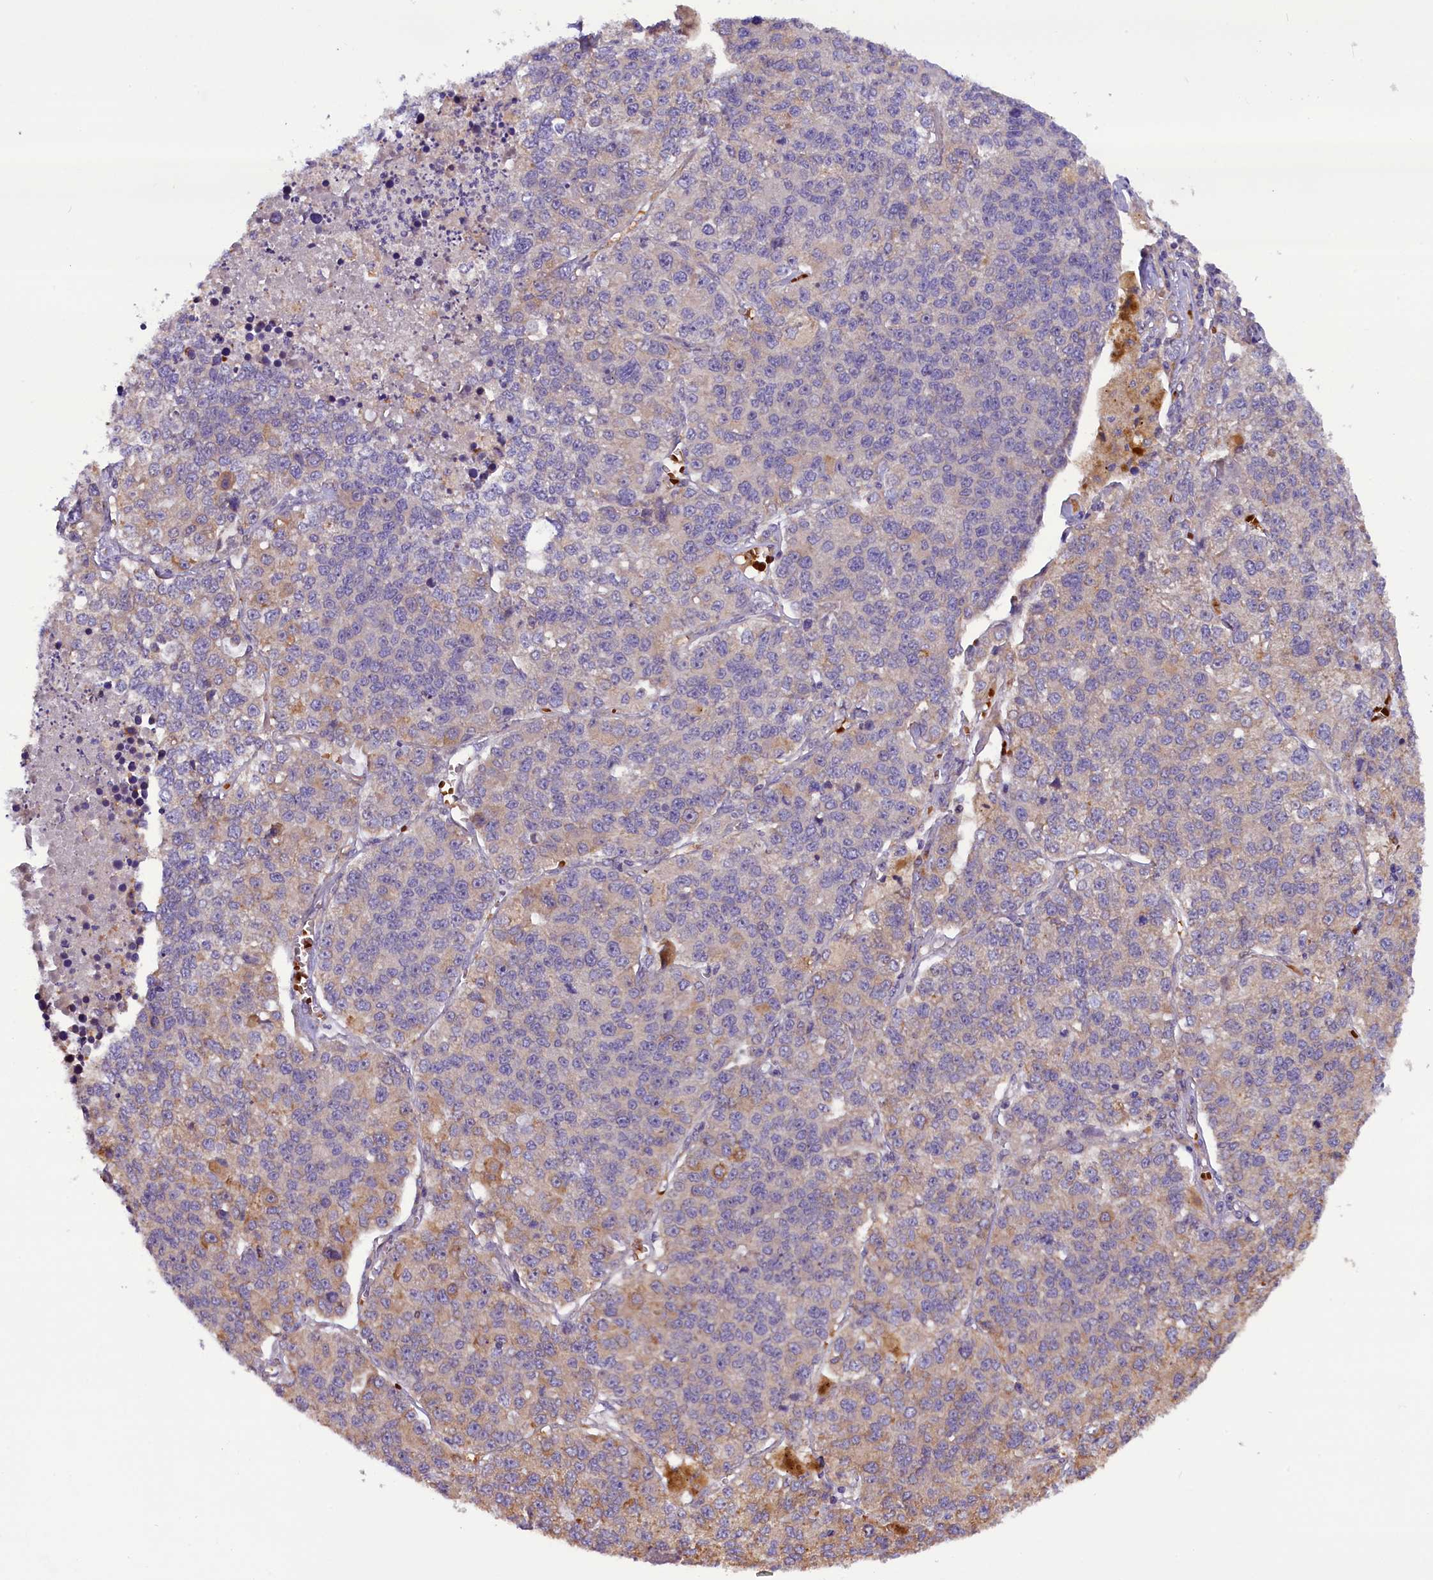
{"staining": {"intensity": "weak", "quantity": "25%-75%", "location": "cytoplasmic/membranous"}, "tissue": "lung cancer", "cell_type": "Tumor cells", "image_type": "cancer", "snomed": [{"axis": "morphology", "description": "Adenocarcinoma, NOS"}, {"axis": "topography", "description": "Lung"}], "caption": "Immunohistochemical staining of lung cancer (adenocarcinoma) exhibits low levels of weak cytoplasmic/membranous protein positivity in about 25%-75% of tumor cells.", "gene": "CCDC9B", "patient": {"sex": "male", "age": 49}}